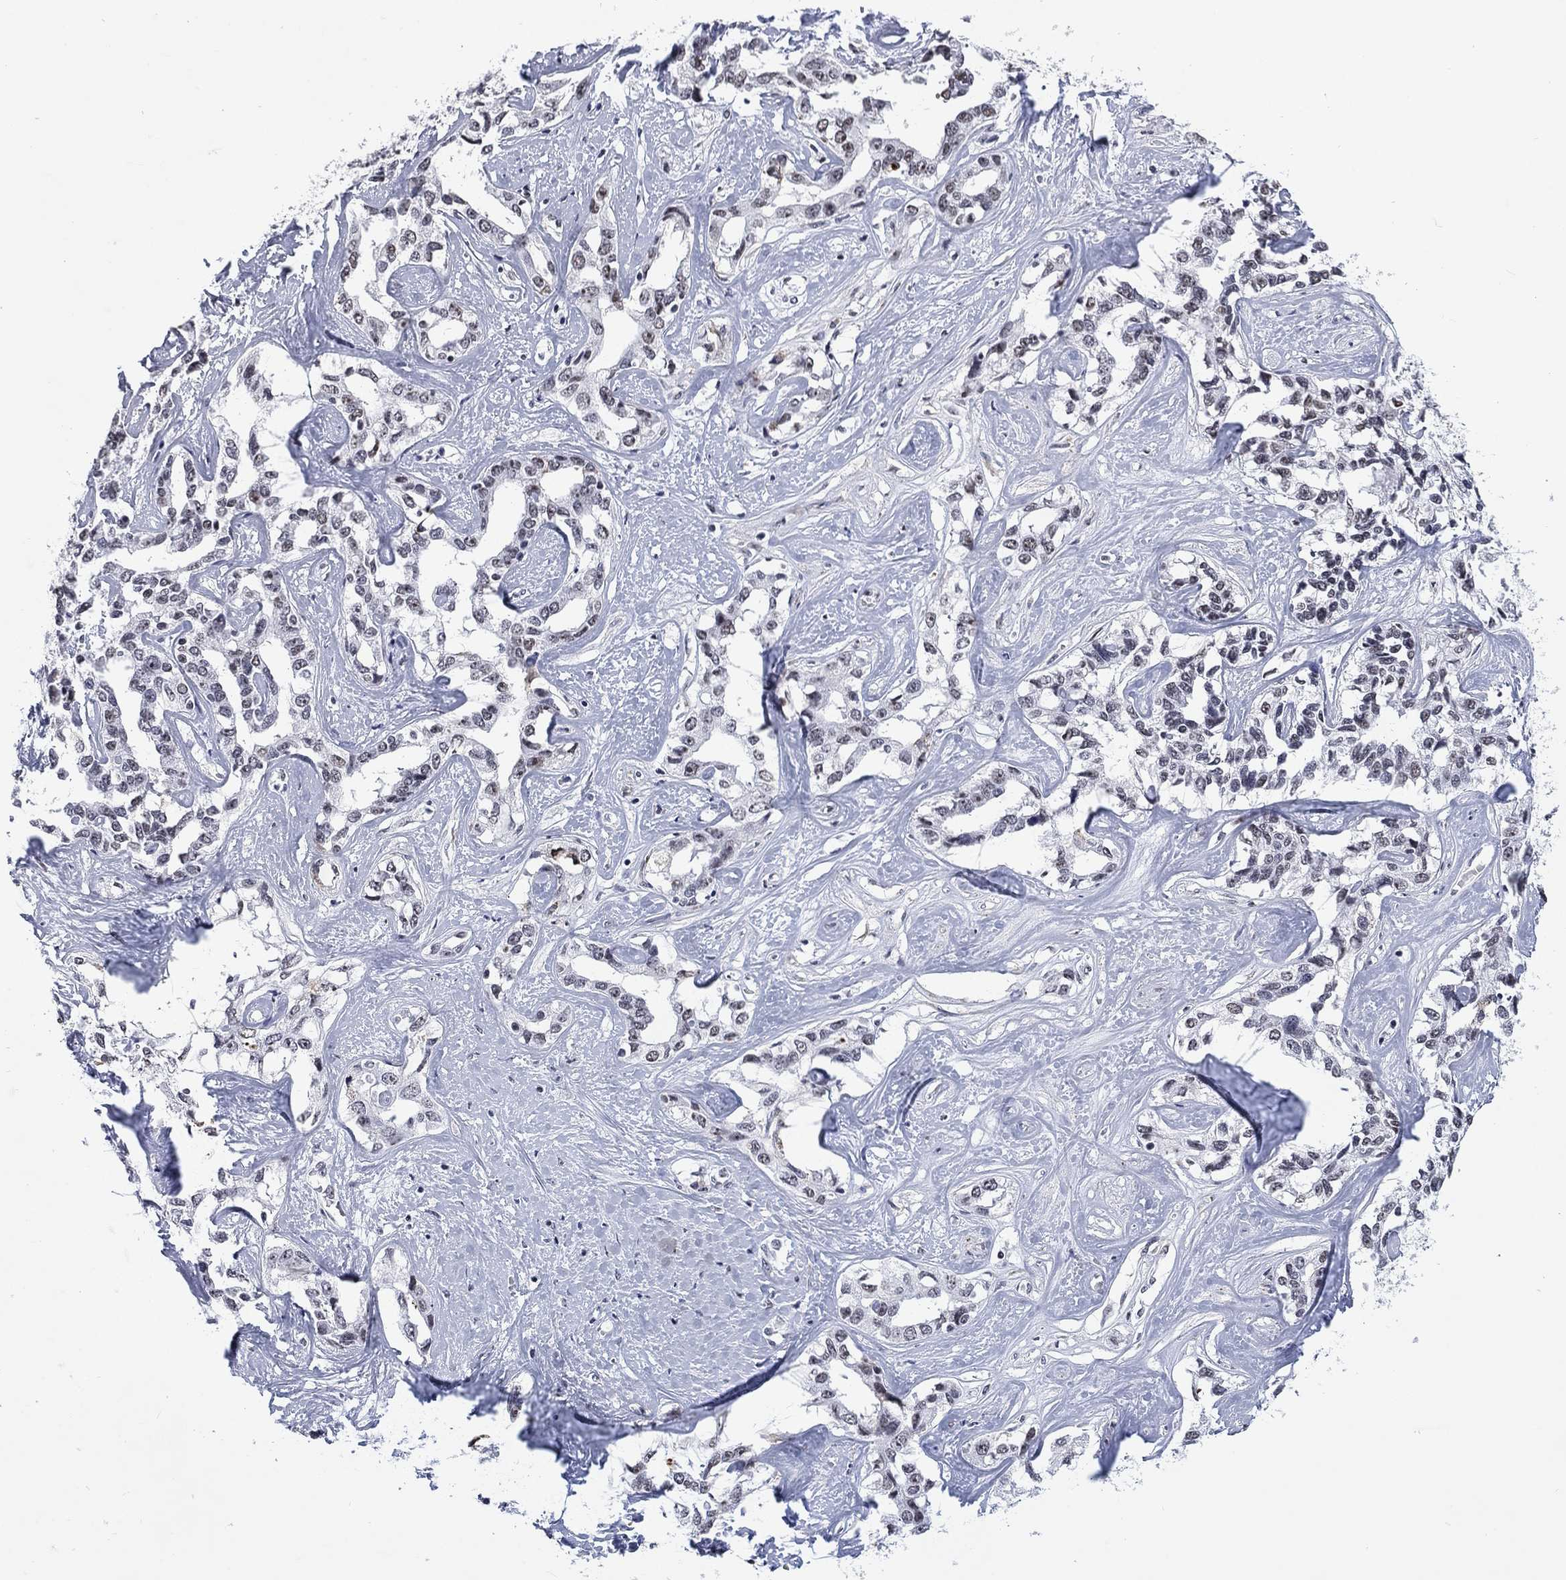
{"staining": {"intensity": "weak", "quantity": "25%-75%", "location": "nuclear"}, "tissue": "liver cancer", "cell_type": "Tumor cells", "image_type": "cancer", "snomed": [{"axis": "morphology", "description": "Cholangiocarcinoma"}, {"axis": "topography", "description": "Liver"}], "caption": "Protein positivity by immunohistochemistry (IHC) exhibits weak nuclear expression in about 25%-75% of tumor cells in liver cancer (cholangiocarcinoma).", "gene": "CSRNP3", "patient": {"sex": "male", "age": 59}}